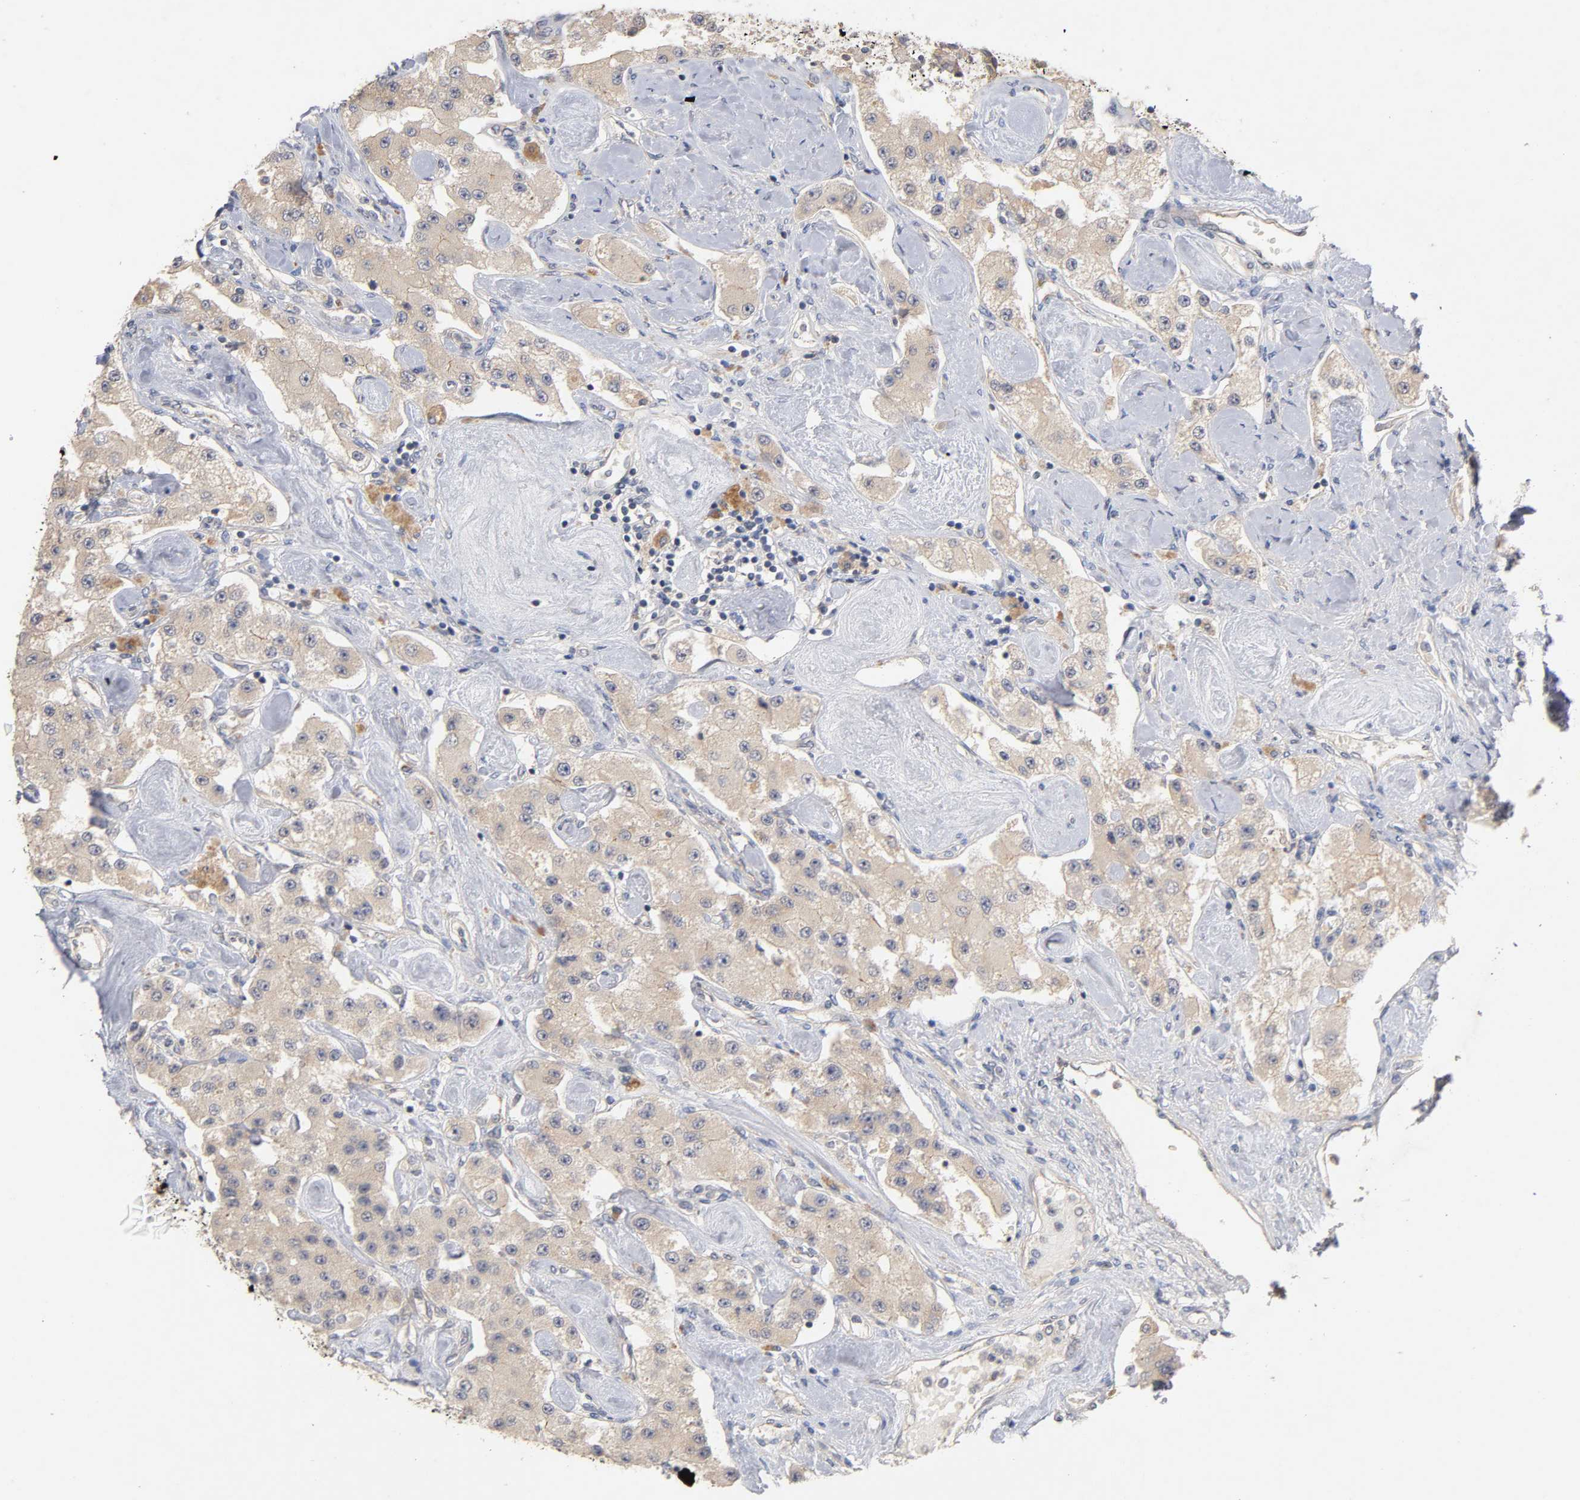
{"staining": {"intensity": "weak", "quantity": ">75%", "location": "cytoplasmic/membranous"}, "tissue": "carcinoid", "cell_type": "Tumor cells", "image_type": "cancer", "snomed": [{"axis": "morphology", "description": "Carcinoid, malignant, NOS"}, {"axis": "topography", "description": "Pancreas"}], "caption": "The histopathology image shows a brown stain indicating the presence of a protein in the cytoplasmic/membranous of tumor cells in carcinoid.", "gene": "PDZD11", "patient": {"sex": "male", "age": 41}}